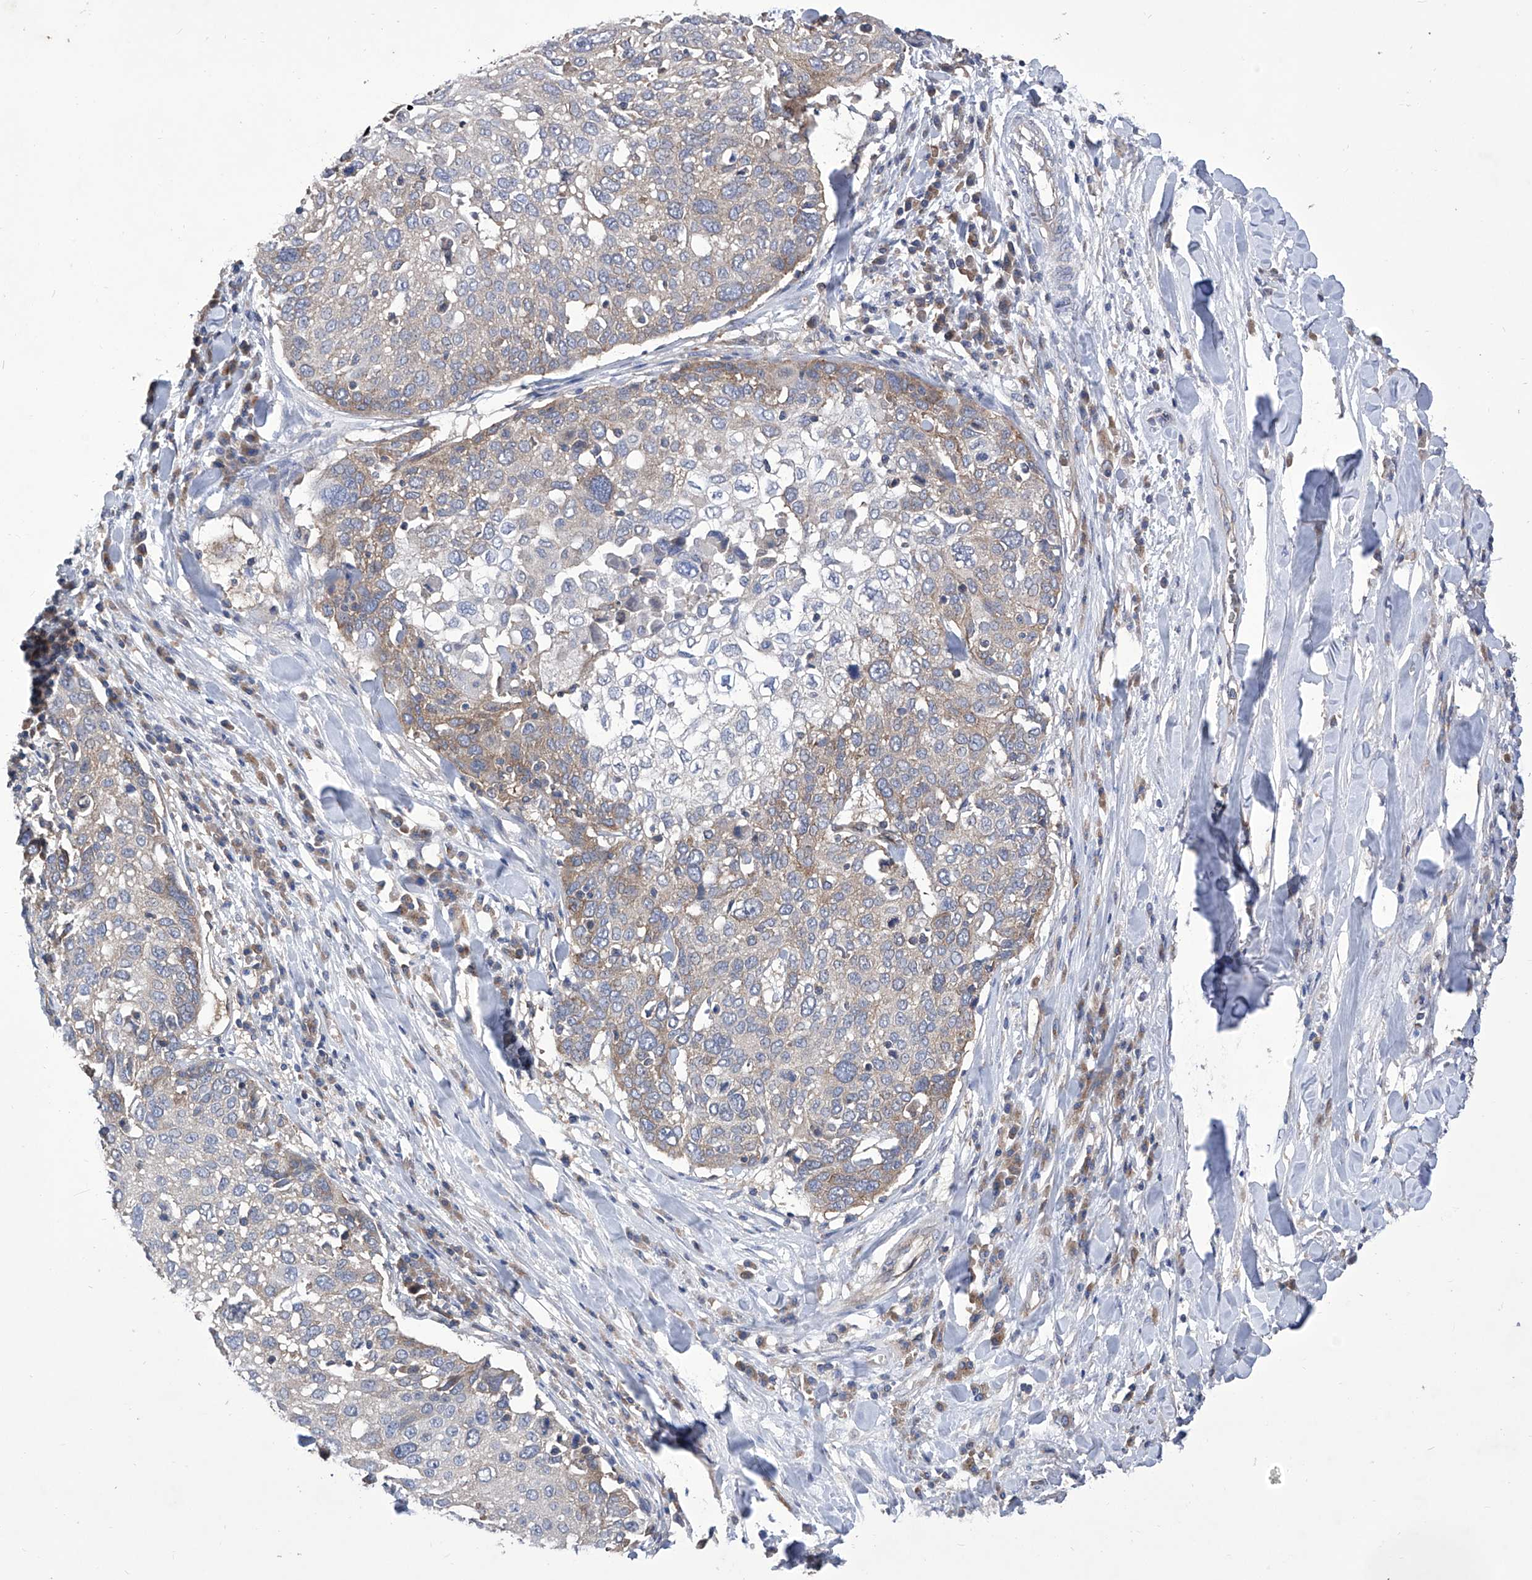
{"staining": {"intensity": "negative", "quantity": "none", "location": "none"}, "tissue": "lung cancer", "cell_type": "Tumor cells", "image_type": "cancer", "snomed": [{"axis": "morphology", "description": "Squamous cell carcinoma, NOS"}, {"axis": "topography", "description": "Lung"}], "caption": "Tumor cells are negative for protein expression in human lung squamous cell carcinoma.", "gene": "TJAP1", "patient": {"sex": "male", "age": 65}}